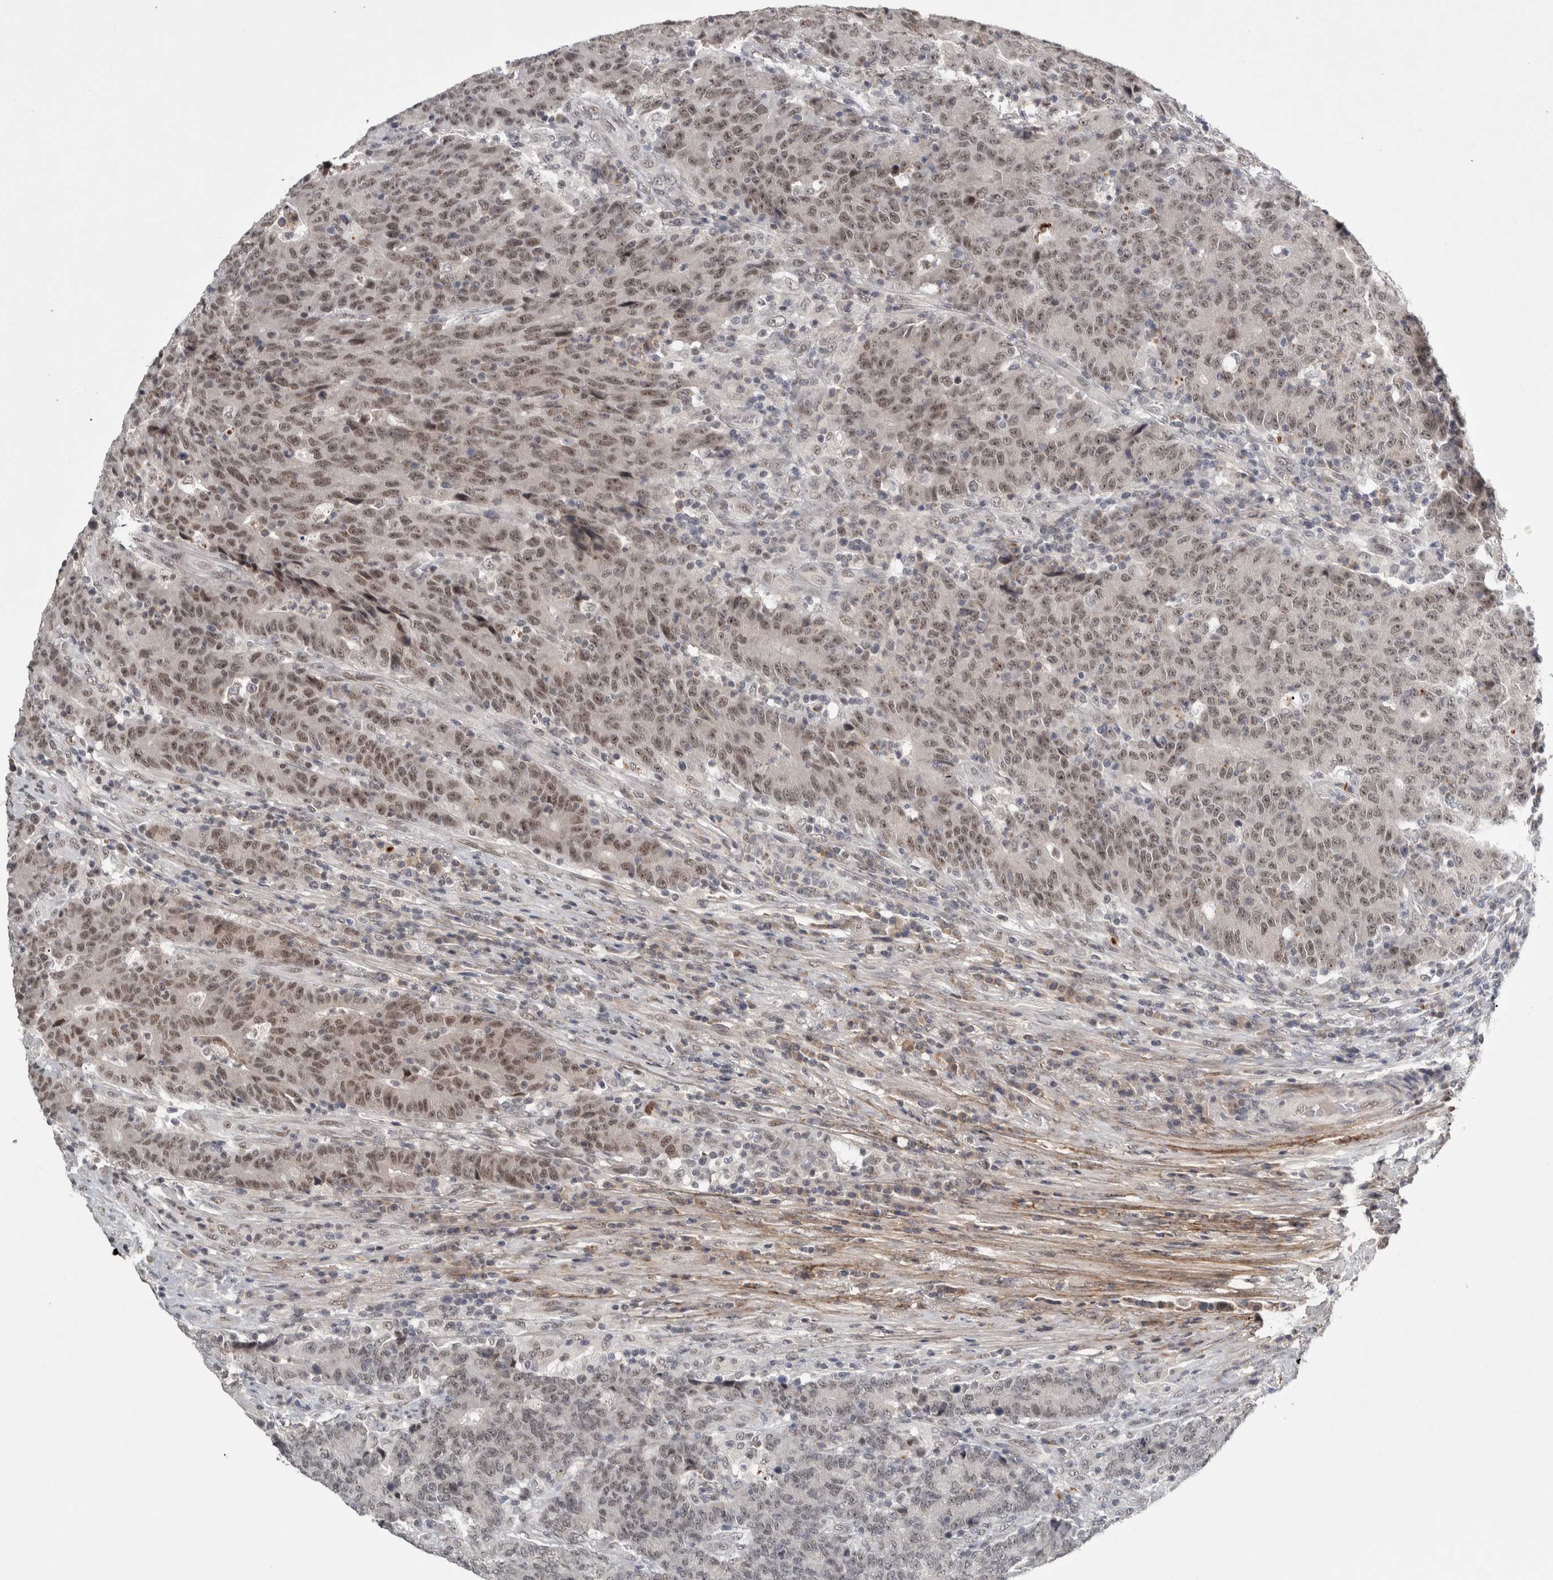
{"staining": {"intensity": "weak", "quantity": ">75%", "location": "nuclear"}, "tissue": "colorectal cancer", "cell_type": "Tumor cells", "image_type": "cancer", "snomed": [{"axis": "morphology", "description": "Normal tissue, NOS"}, {"axis": "morphology", "description": "Adenocarcinoma, NOS"}, {"axis": "topography", "description": "Colon"}], "caption": "High-magnification brightfield microscopy of colorectal cancer (adenocarcinoma) stained with DAB (3,3'-diaminobenzidine) (brown) and counterstained with hematoxylin (blue). tumor cells exhibit weak nuclear staining is seen in approximately>75% of cells.", "gene": "ASPN", "patient": {"sex": "female", "age": 75}}